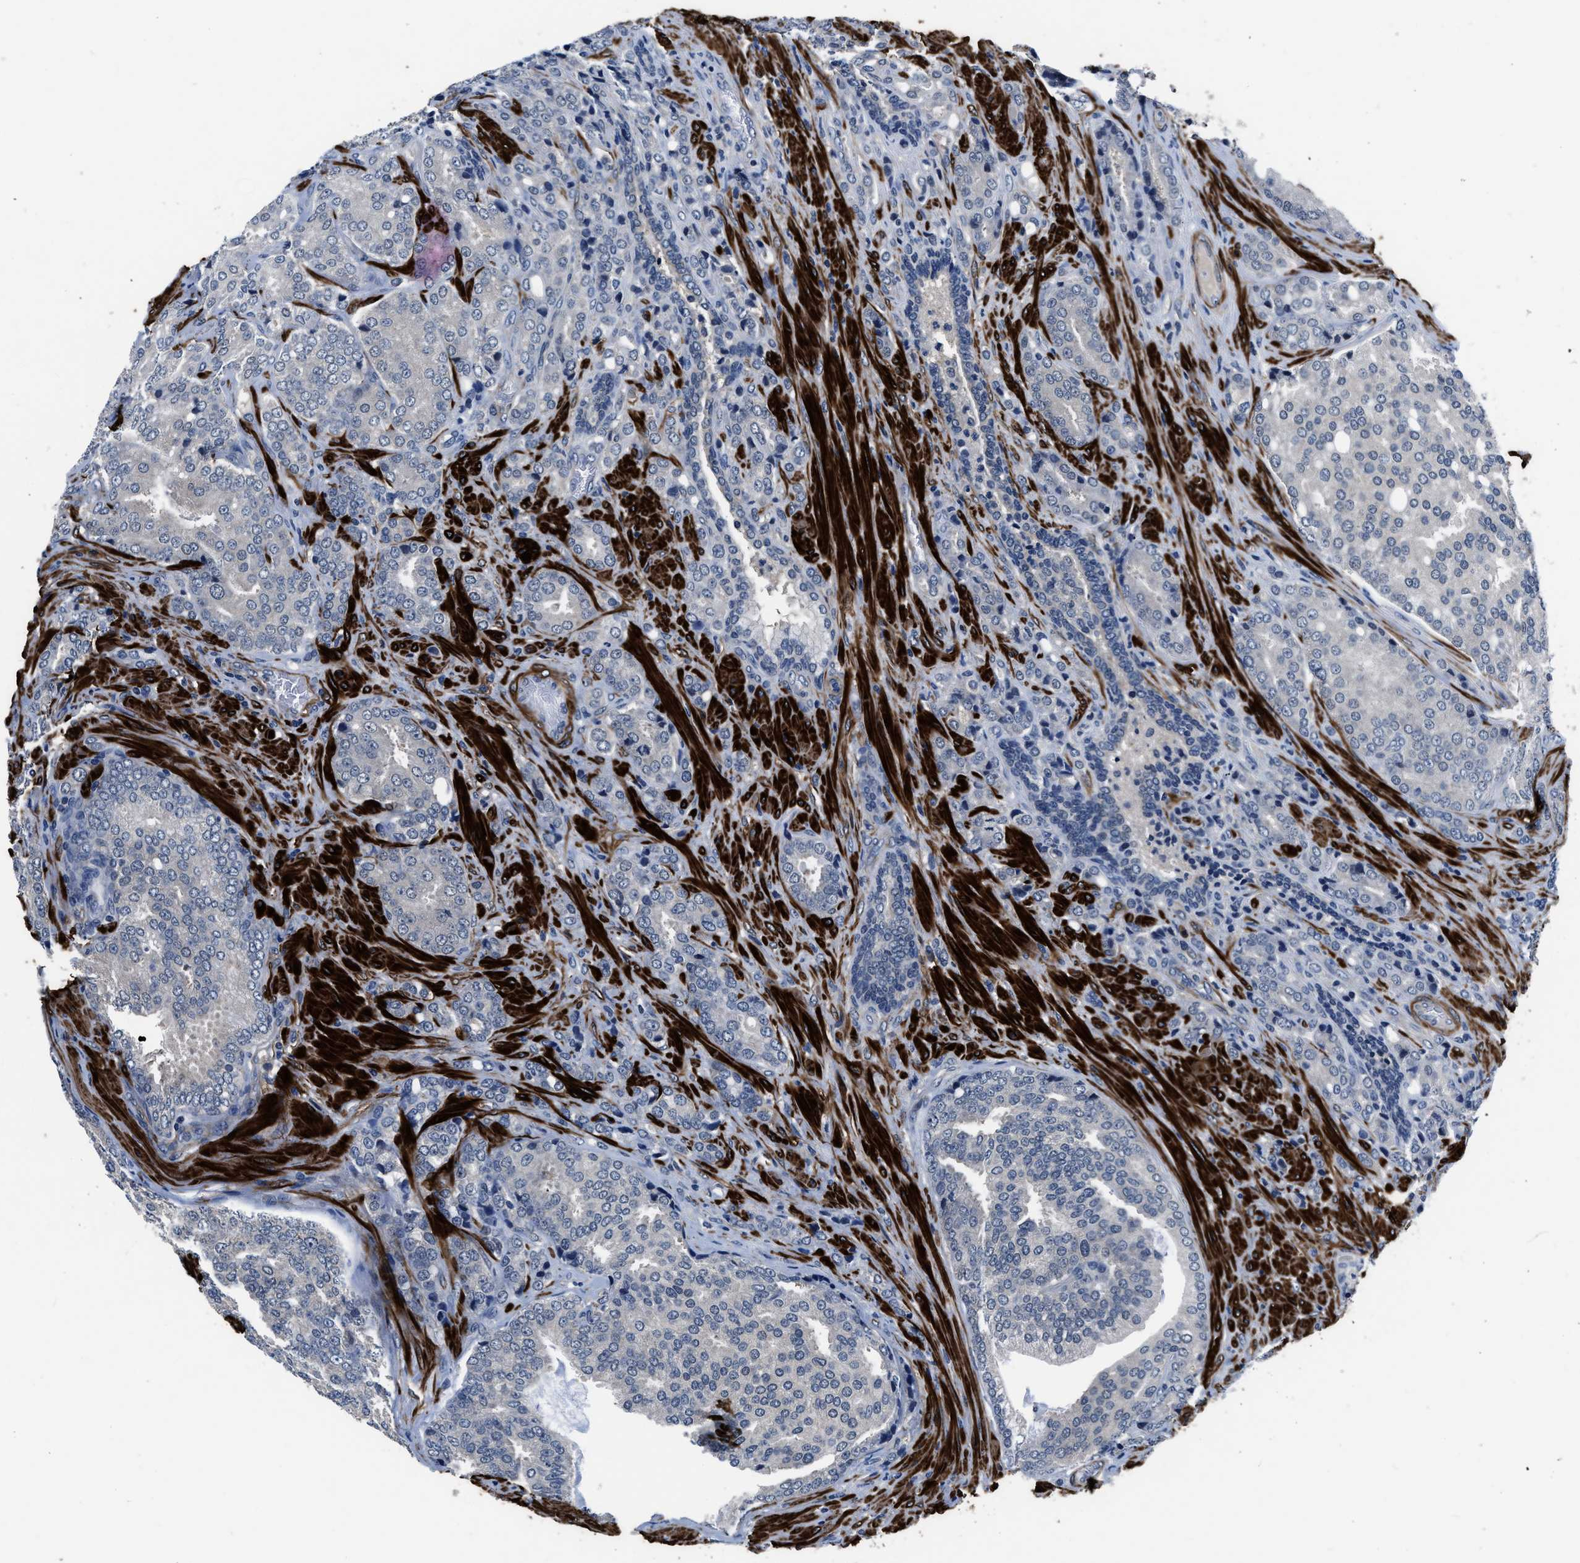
{"staining": {"intensity": "negative", "quantity": "none", "location": "none"}, "tissue": "prostate cancer", "cell_type": "Tumor cells", "image_type": "cancer", "snomed": [{"axis": "morphology", "description": "Adenocarcinoma, High grade"}, {"axis": "topography", "description": "Prostate"}], "caption": "Protein analysis of prostate high-grade adenocarcinoma shows no significant positivity in tumor cells.", "gene": "LANCL2", "patient": {"sex": "male", "age": 50}}